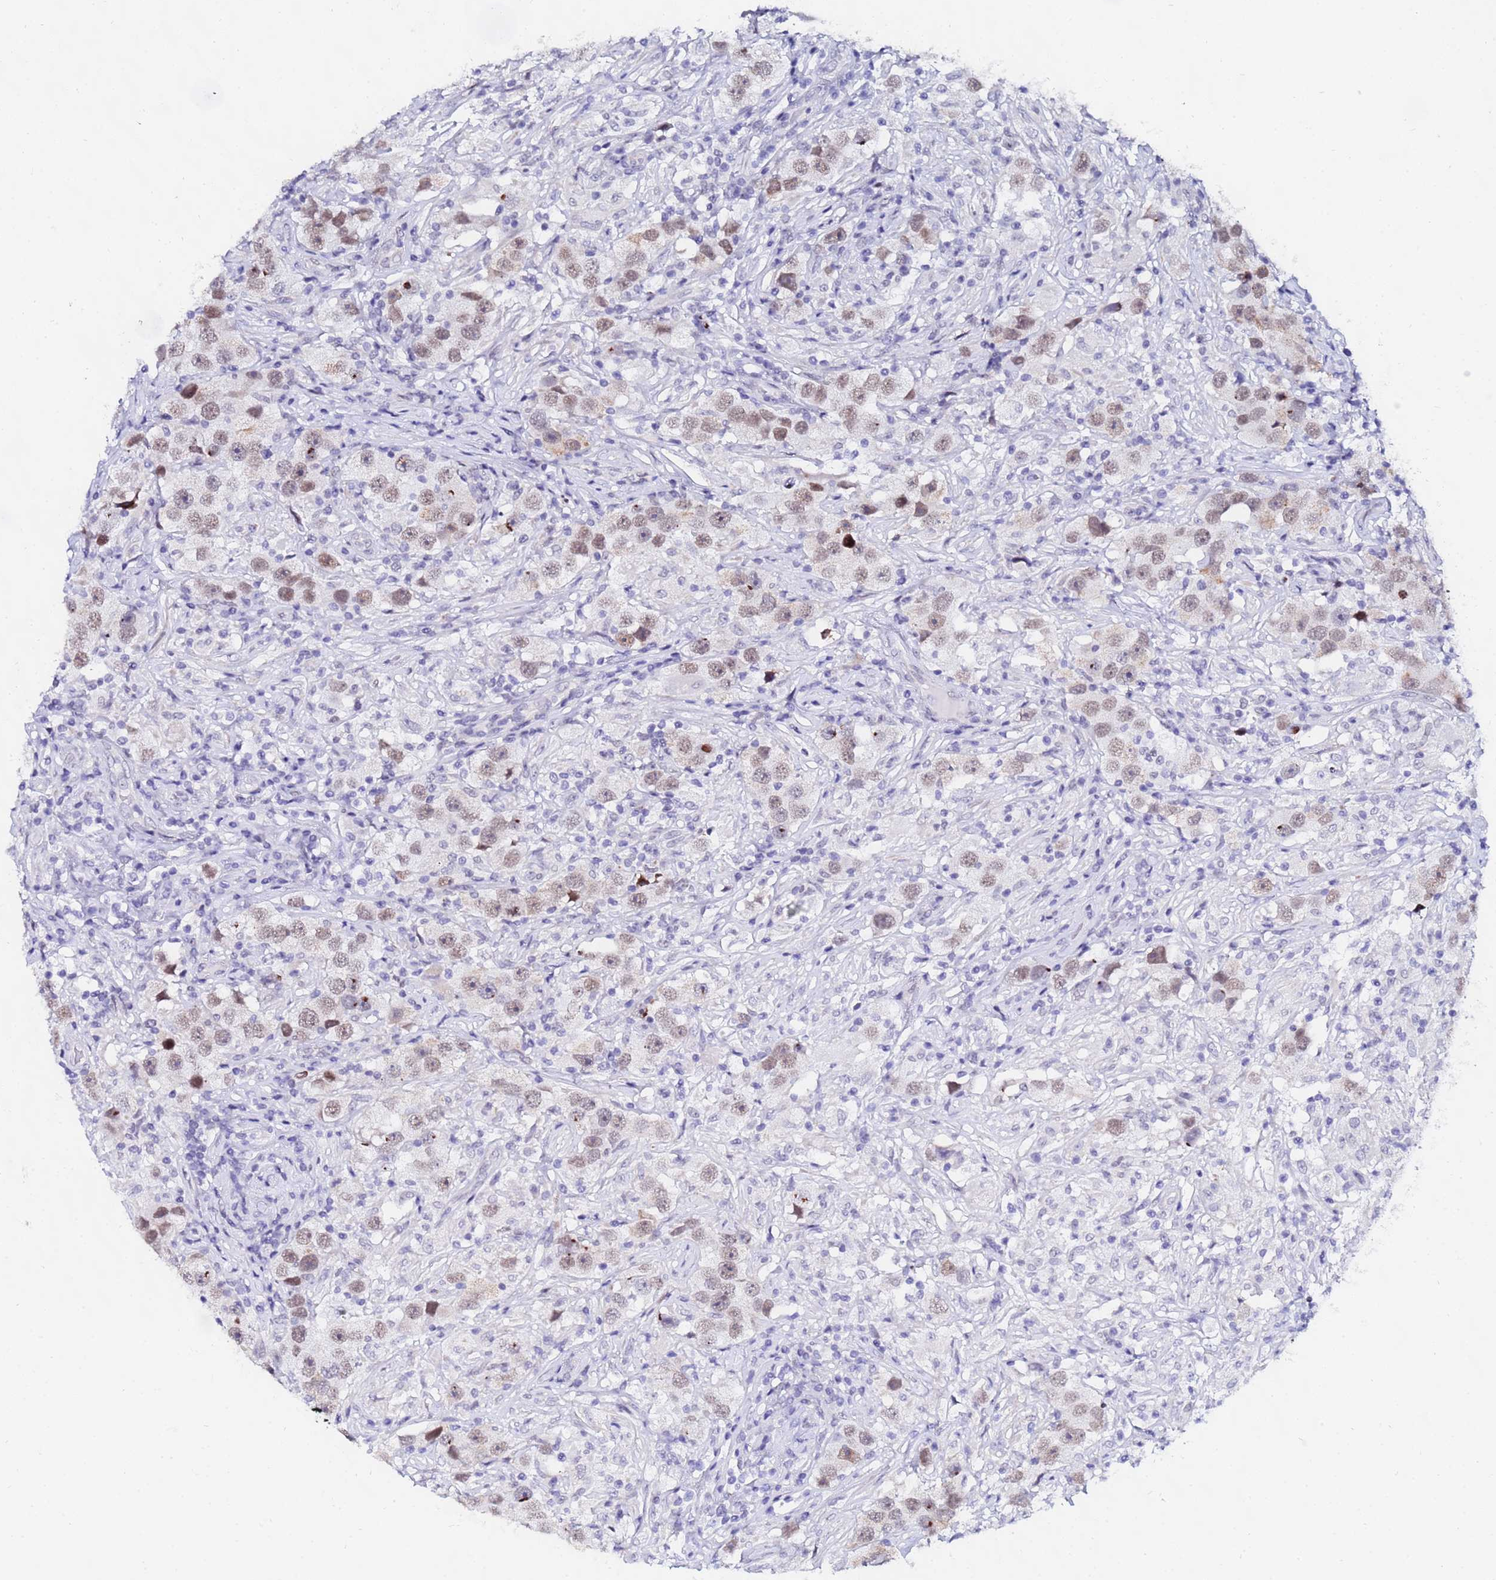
{"staining": {"intensity": "weak", "quantity": ">75%", "location": "nuclear"}, "tissue": "testis cancer", "cell_type": "Tumor cells", "image_type": "cancer", "snomed": [{"axis": "morphology", "description": "Seminoma, NOS"}, {"axis": "topography", "description": "Testis"}], "caption": "This is an image of immunohistochemistry (IHC) staining of testis cancer, which shows weak expression in the nuclear of tumor cells.", "gene": "CKMT1A", "patient": {"sex": "male", "age": 49}}